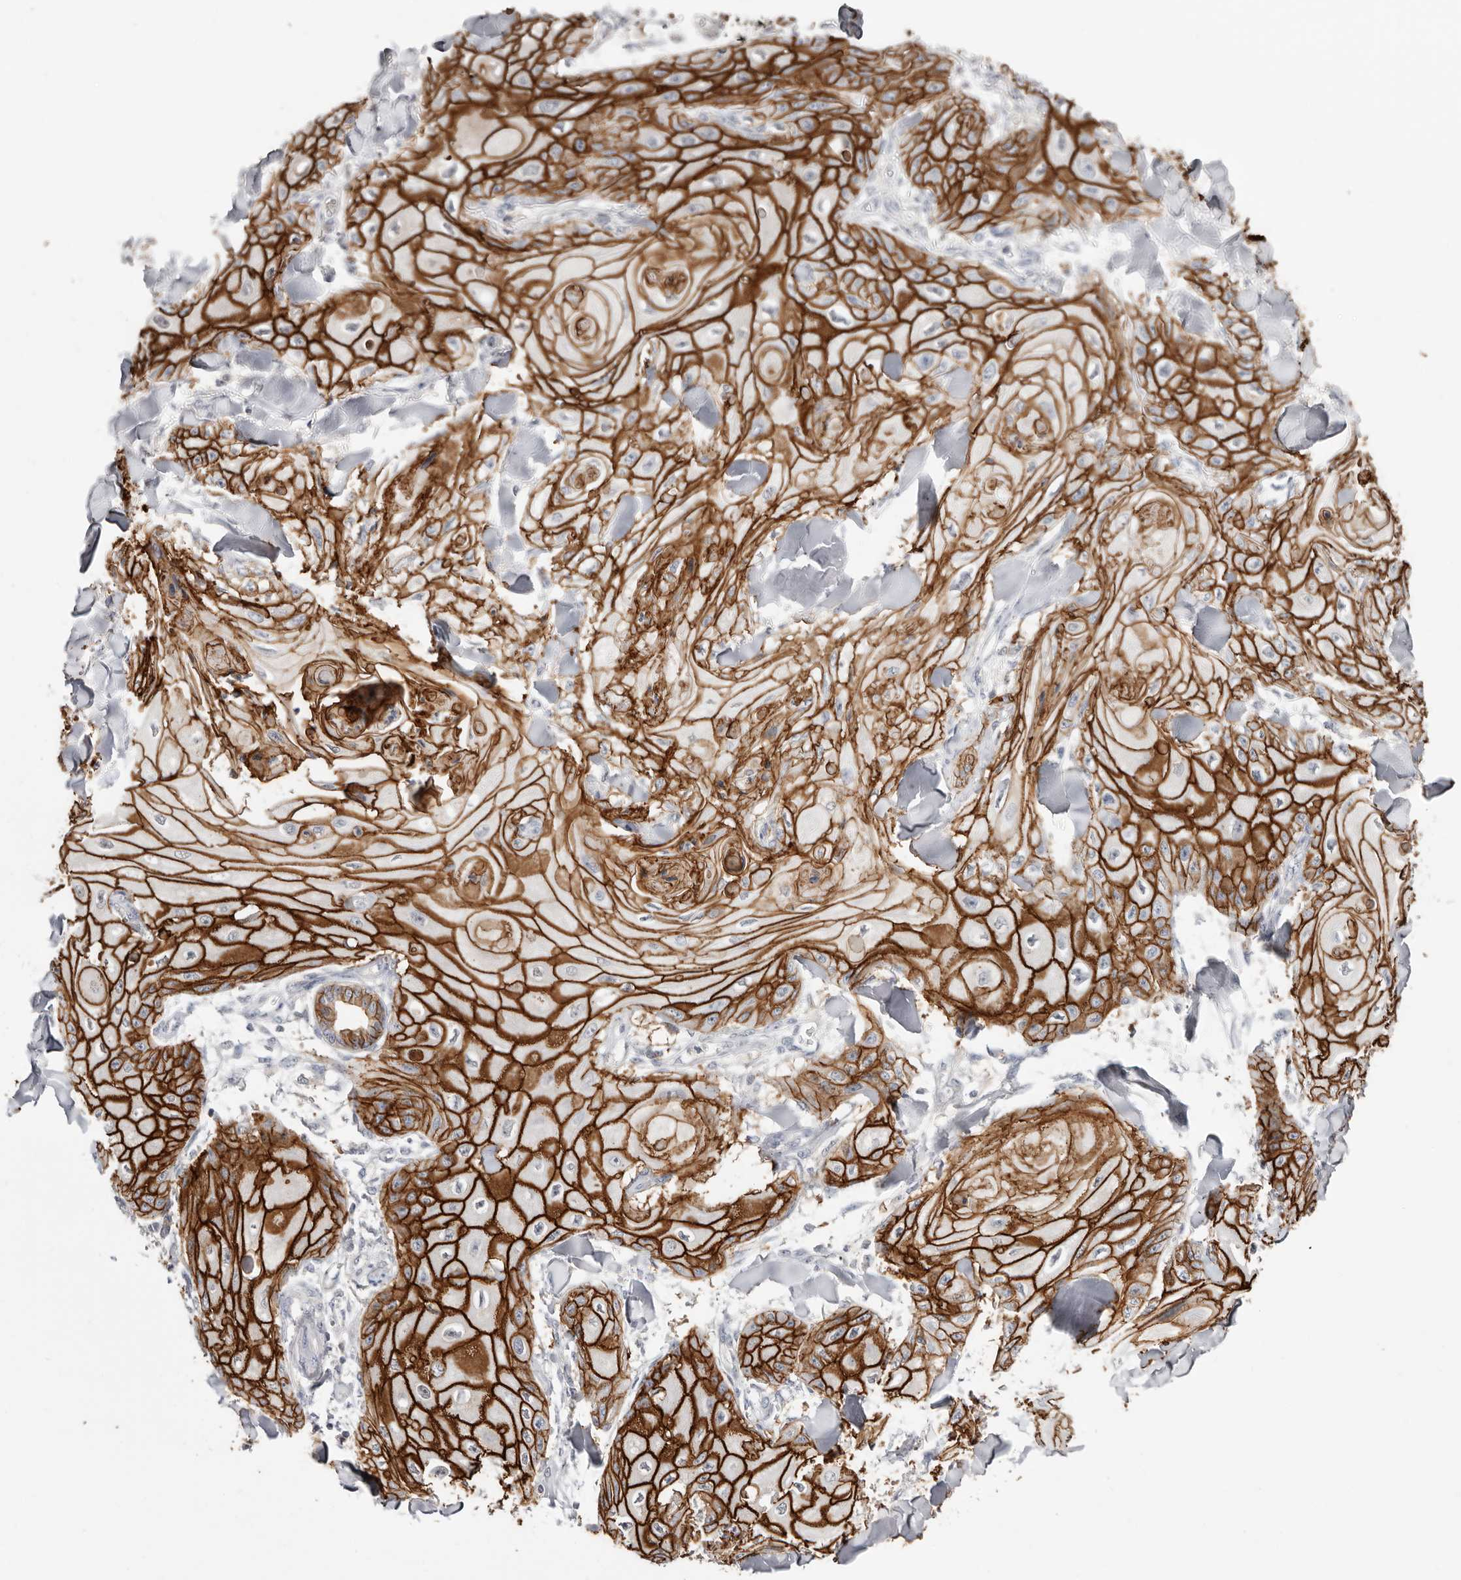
{"staining": {"intensity": "strong", "quantity": ">75%", "location": "cytoplasmic/membranous"}, "tissue": "skin cancer", "cell_type": "Tumor cells", "image_type": "cancer", "snomed": [{"axis": "morphology", "description": "Squamous cell carcinoma, NOS"}, {"axis": "topography", "description": "Skin"}], "caption": "High-power microscopy captured an immunohistochemistry photomicrograph of skin cancer (squamous cell carcinoma), revealing strong cytoplasmic/membranous staining in approximately >75% of tumor cells.", "gene": "S100A14", "patient": {"sex": "male", "age": 74}}